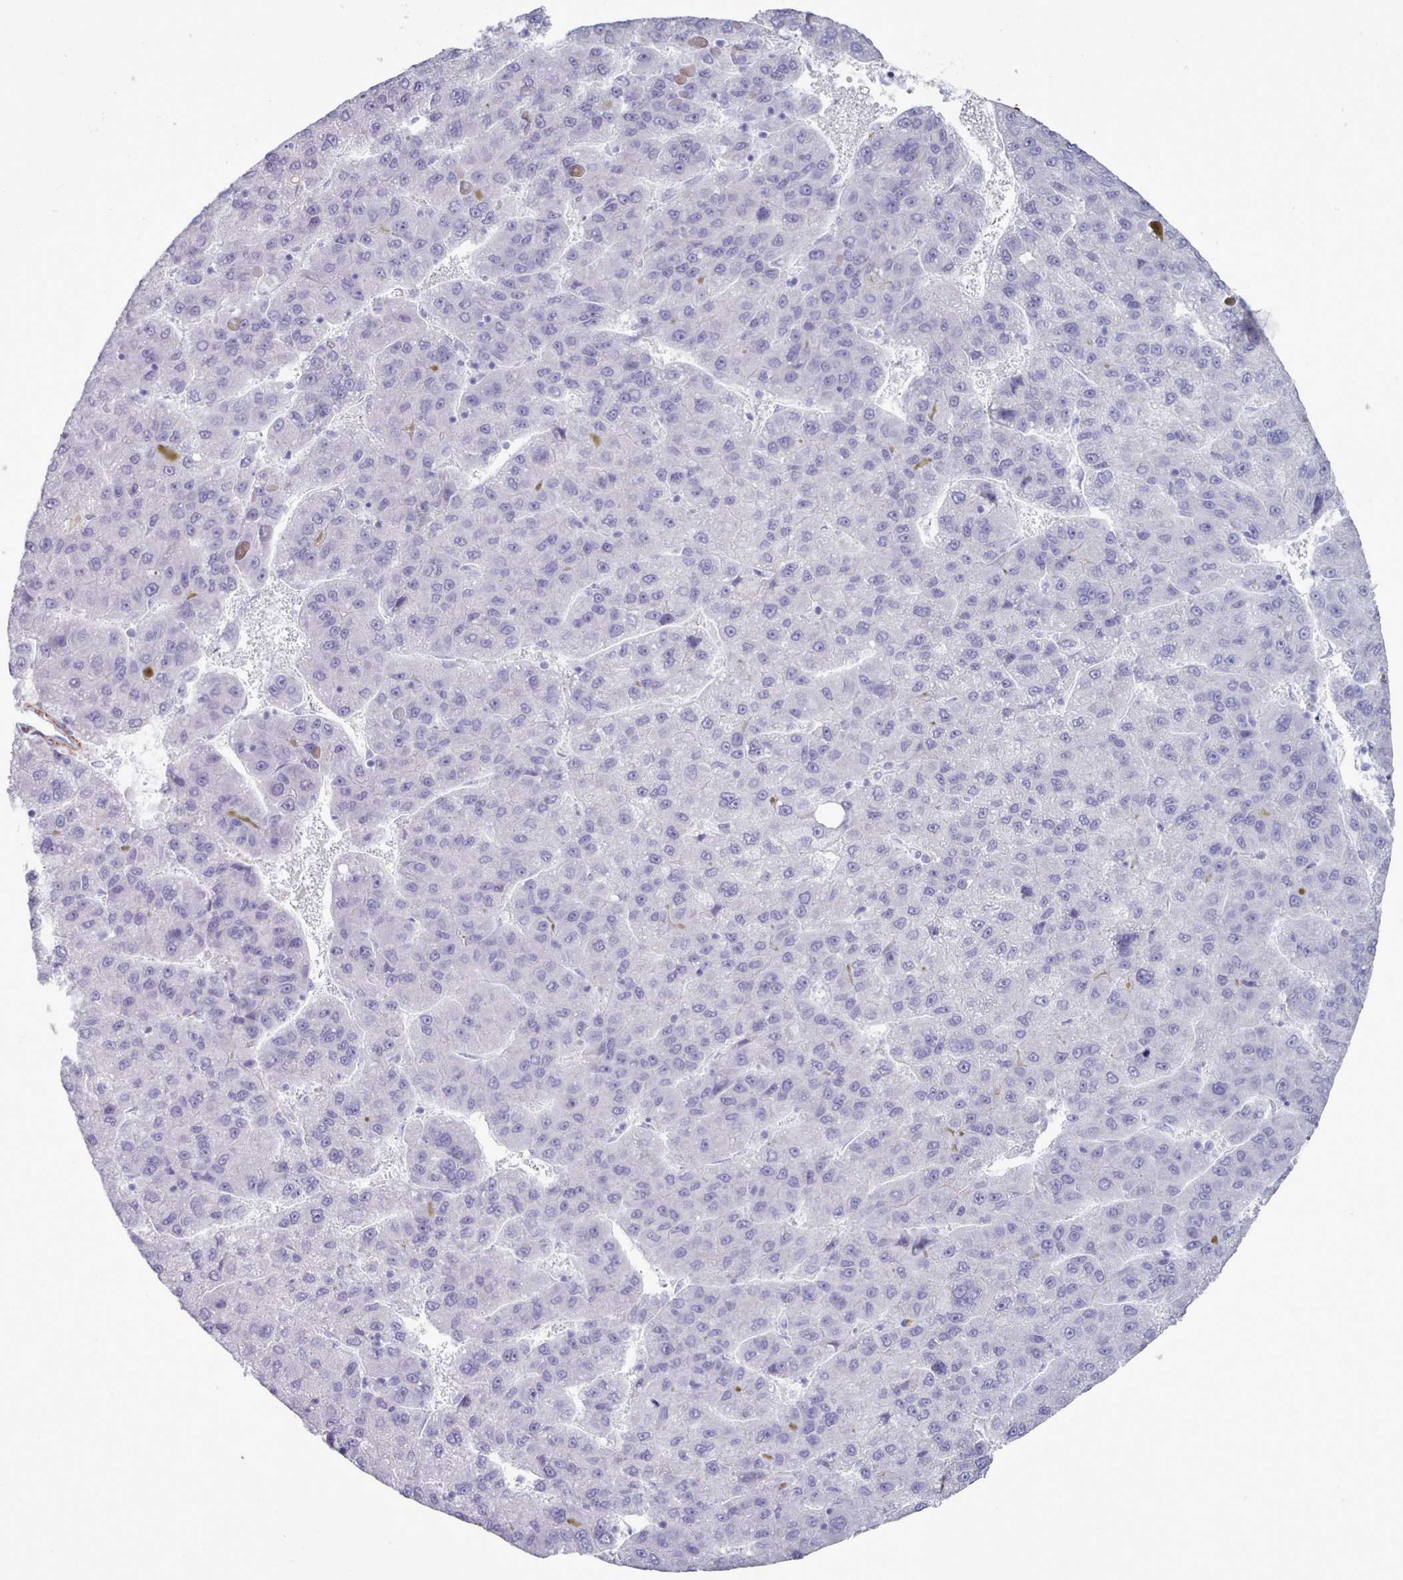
{"staining": {"intensity": "negative", "quantity": "none", "location": "none"}, "tissue": "liver cancer", "cell_type": "Tumor cells", "image_type": "cancer", "snomed": [{"axis": "morphology", "description": "Carcinoma, Hepatocellular, NOS"}, {"axis": "topography", "description": "Liver"}], "caption": "Human liver hepatocellular carcinoma stained for a protein using IHC reveals no staining in tumor cells.", "gene": "FPGS", "patient": {"sex": "female", "age": 82}}